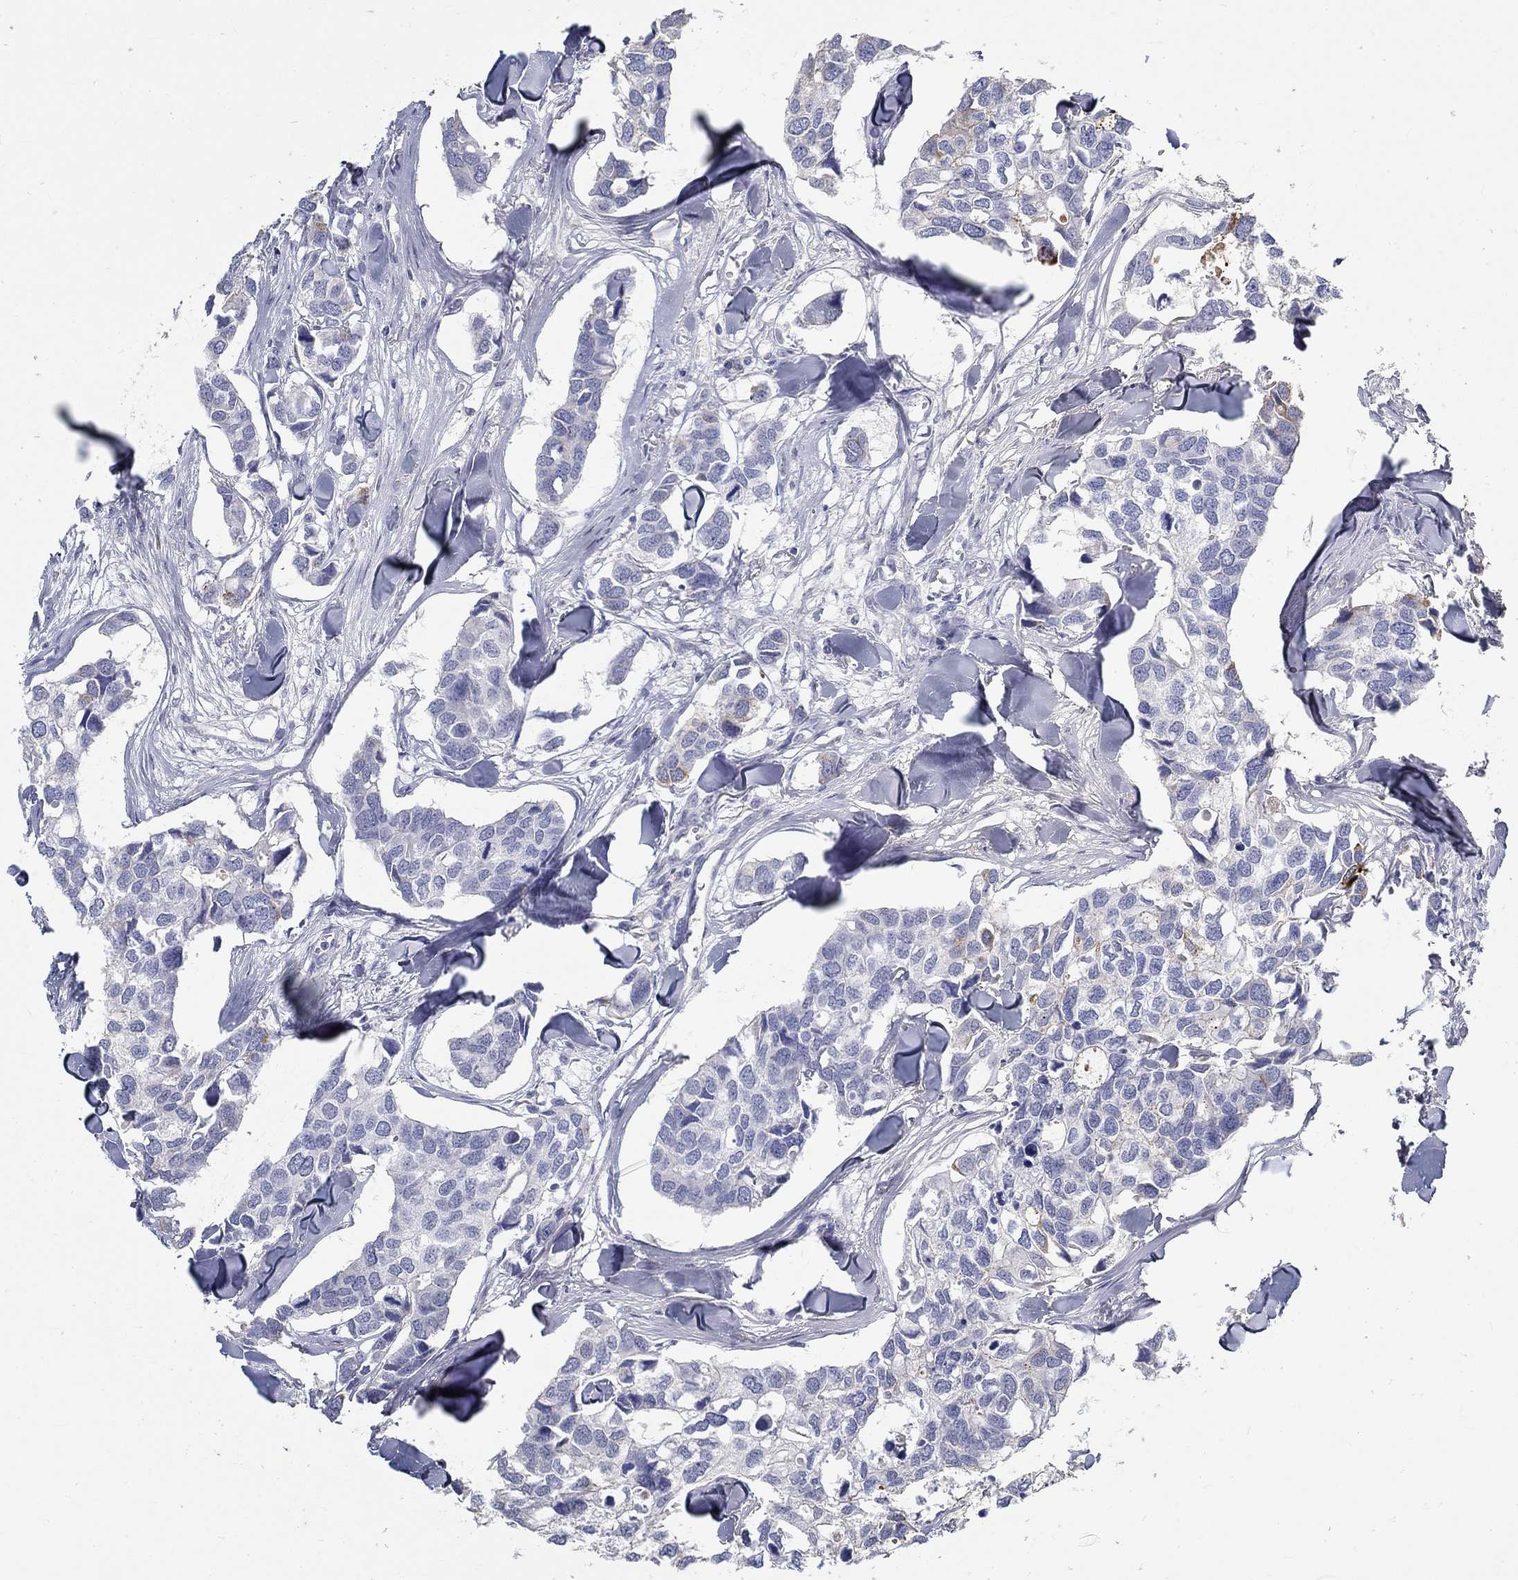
{"staining": {"intensity": "weak", "quantity": "<25%", "location": "cytoplasmic/membranous"}, "tissue": "breast cancer", "cell_type": "Tumor cells", "image_type": "cancer", "snomed": [{"axis": "morphology", "description": "Duct carcinoma"}, {"axis": "topography", "description": "Breast"}], "caption": "Immunohistochemistry photomicrograph of neoplastic tissue: breast cancer stained with DAB (3,3'-diaminobenzidine) displays no significant protein expression in tumor cells.", "gene": "FGF2", "patient": {"sex": "female", "age": 83}}